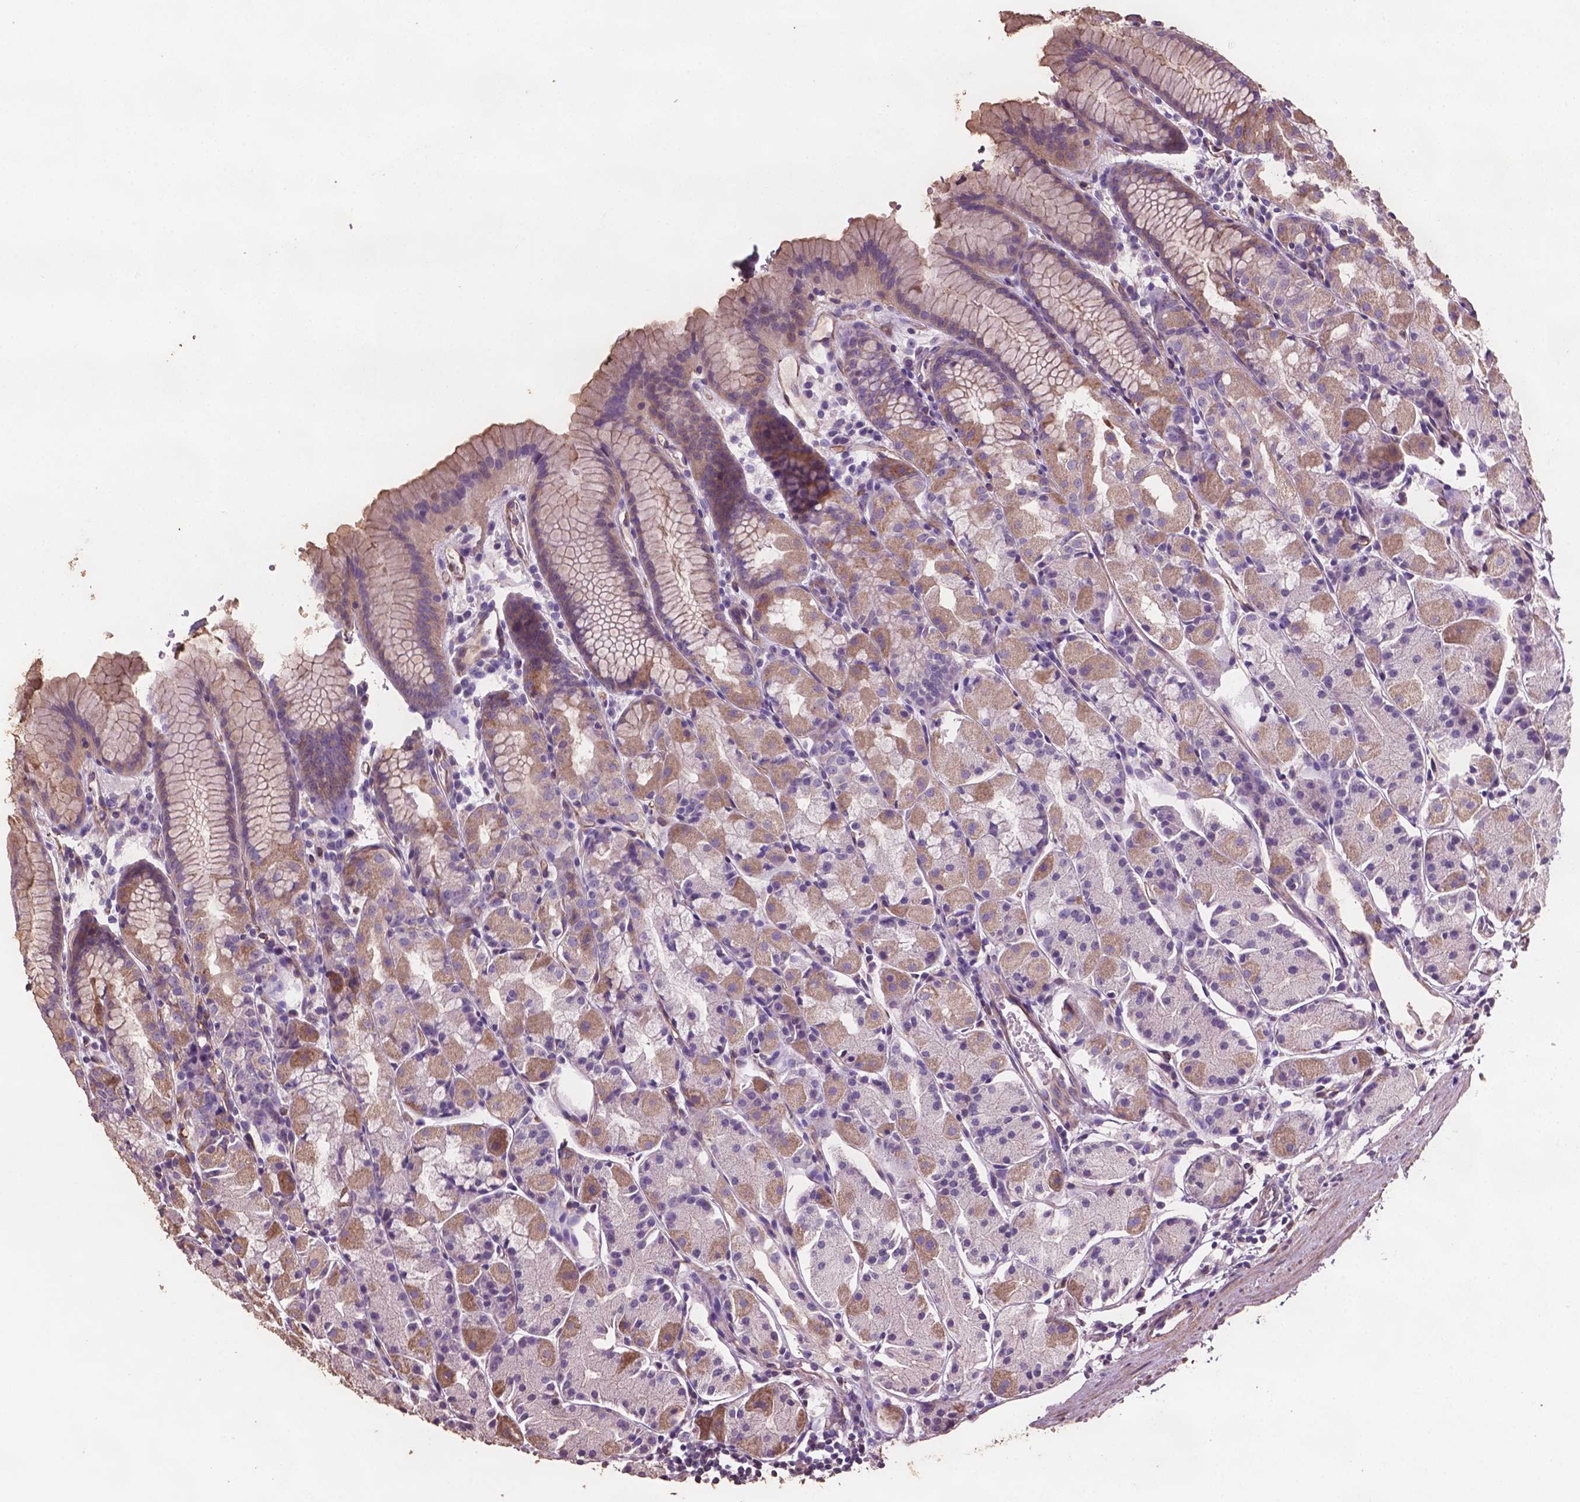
{"staining": {"intensity": "moderate", "quantity": "25%-75%", "location": "cytoplasmic/membranous"}, "tissue": "stomach", "cell_type": "Glandular cells", "image_type": "normal", "snomed": [{"axis": "morphology", "description": "Normal tissue, NOS"}, {"axis": "topography", "description": "Stomach, upper"}], "caption": "DAB (3,3'-diaminobenzidine) immunohistochemical staining of benign human stomach reveals moderate cytoplasmic/membranous protein staining in about 25%-75% of glandular cells. (DAB = brown stain, brightfield microscopy at high magnification).", "gene": "COMMD4", "patient": {"sex": "male", "age": 47}}